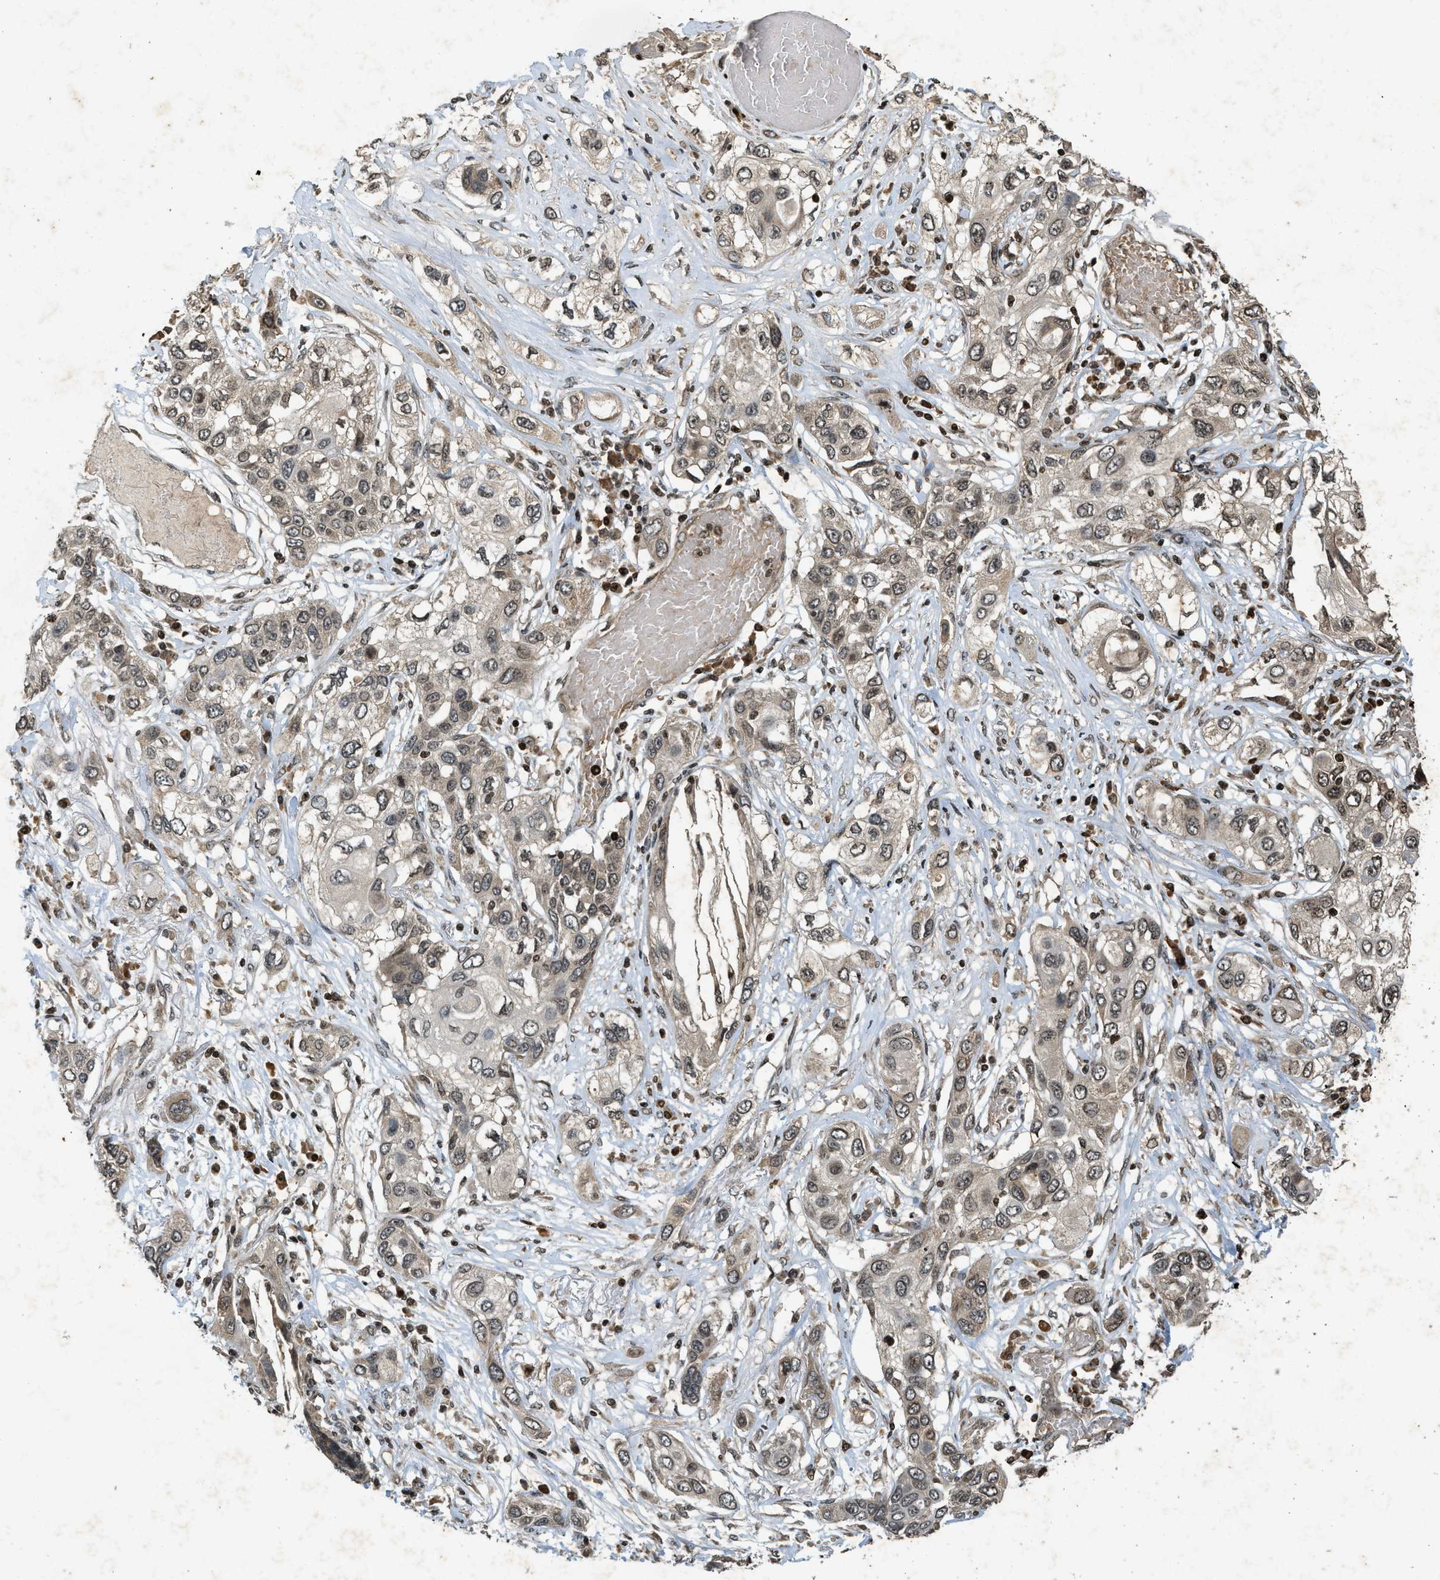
{"staining": {"intensity": "moderate", "quantity": ">75%", "location": "nuclear"}, "tissue": "lung cancer", "cell_type": "Tumor cells", "image_type": "cancer", "snomed": [{"axis": "morphology", "description": "Squamous cell carcinoma, NOS"}, {"axis": "topography", "description": "Lung"}], "caption": "This photomicrograph exhibits immunohistochemistry staining of lung squamous cell carcinoma, with medium moderate nuclear expression in approximately >75% of tumor cells.", "gene": "SIAH1", "patient": {"sex": "male", "age": 71}}